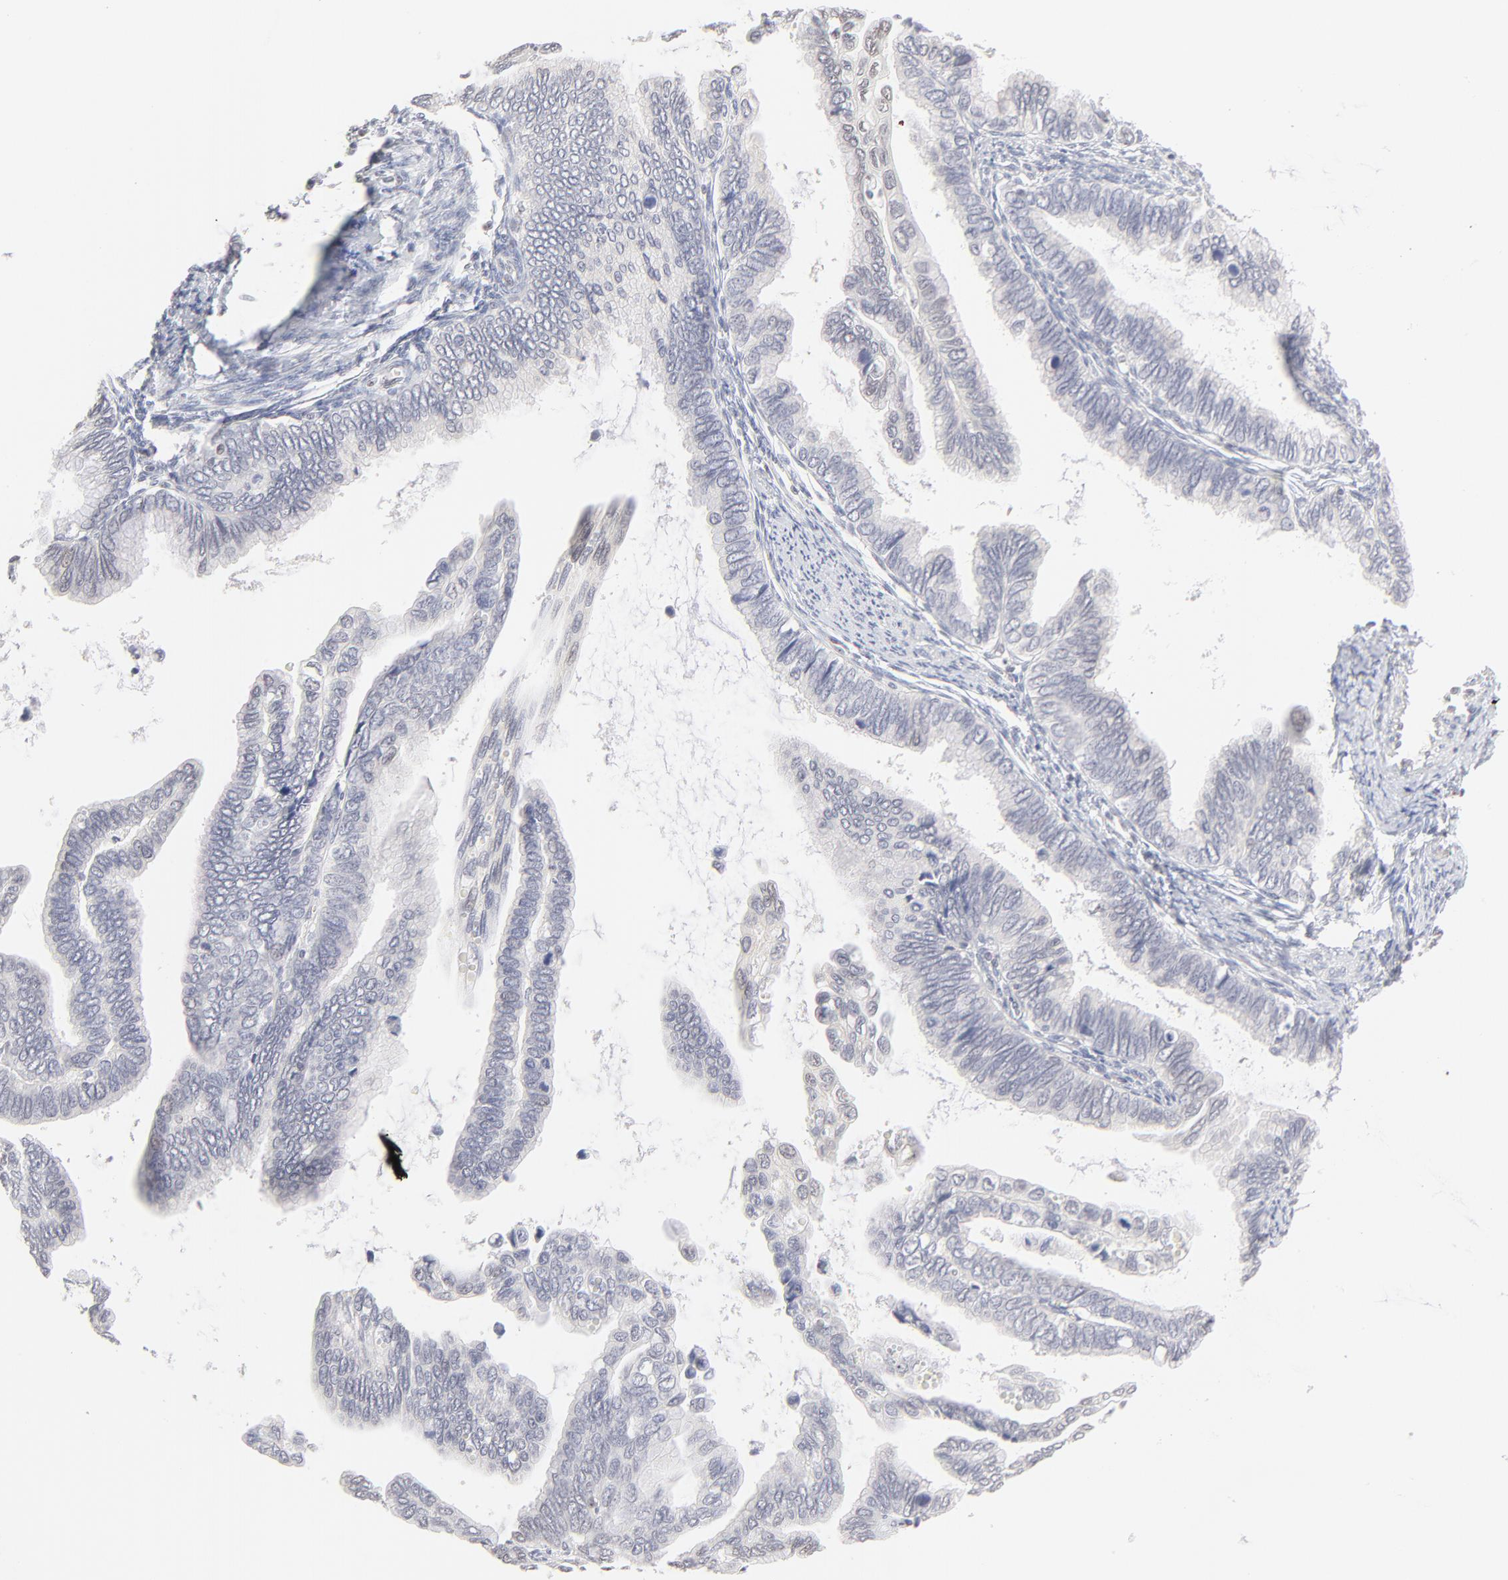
{"staining": {"intensity": "negative", "quantity": "none", "location": "none"}, "tissue": "cervical cancer", "cell_type": "Tumor cells", "image_type": "cancer", "snomed": [{"axis": "morphology", "description": "Adenocarcinoma, NOS"}, {"axis": "topography", "description": "Cervix"}], "caption": "Tumor cells are negative for protein expression in human cervical adenocarcinoma. The staining was performed using DAB (3,3'-diaminobenzidine) to visualize the protein expression in brown, while the nuclei were stained in blue with hematoxylin (Magnification: 20x).", "gene": "NFIL3", "patient": {"sex": "female", "age": 49}}